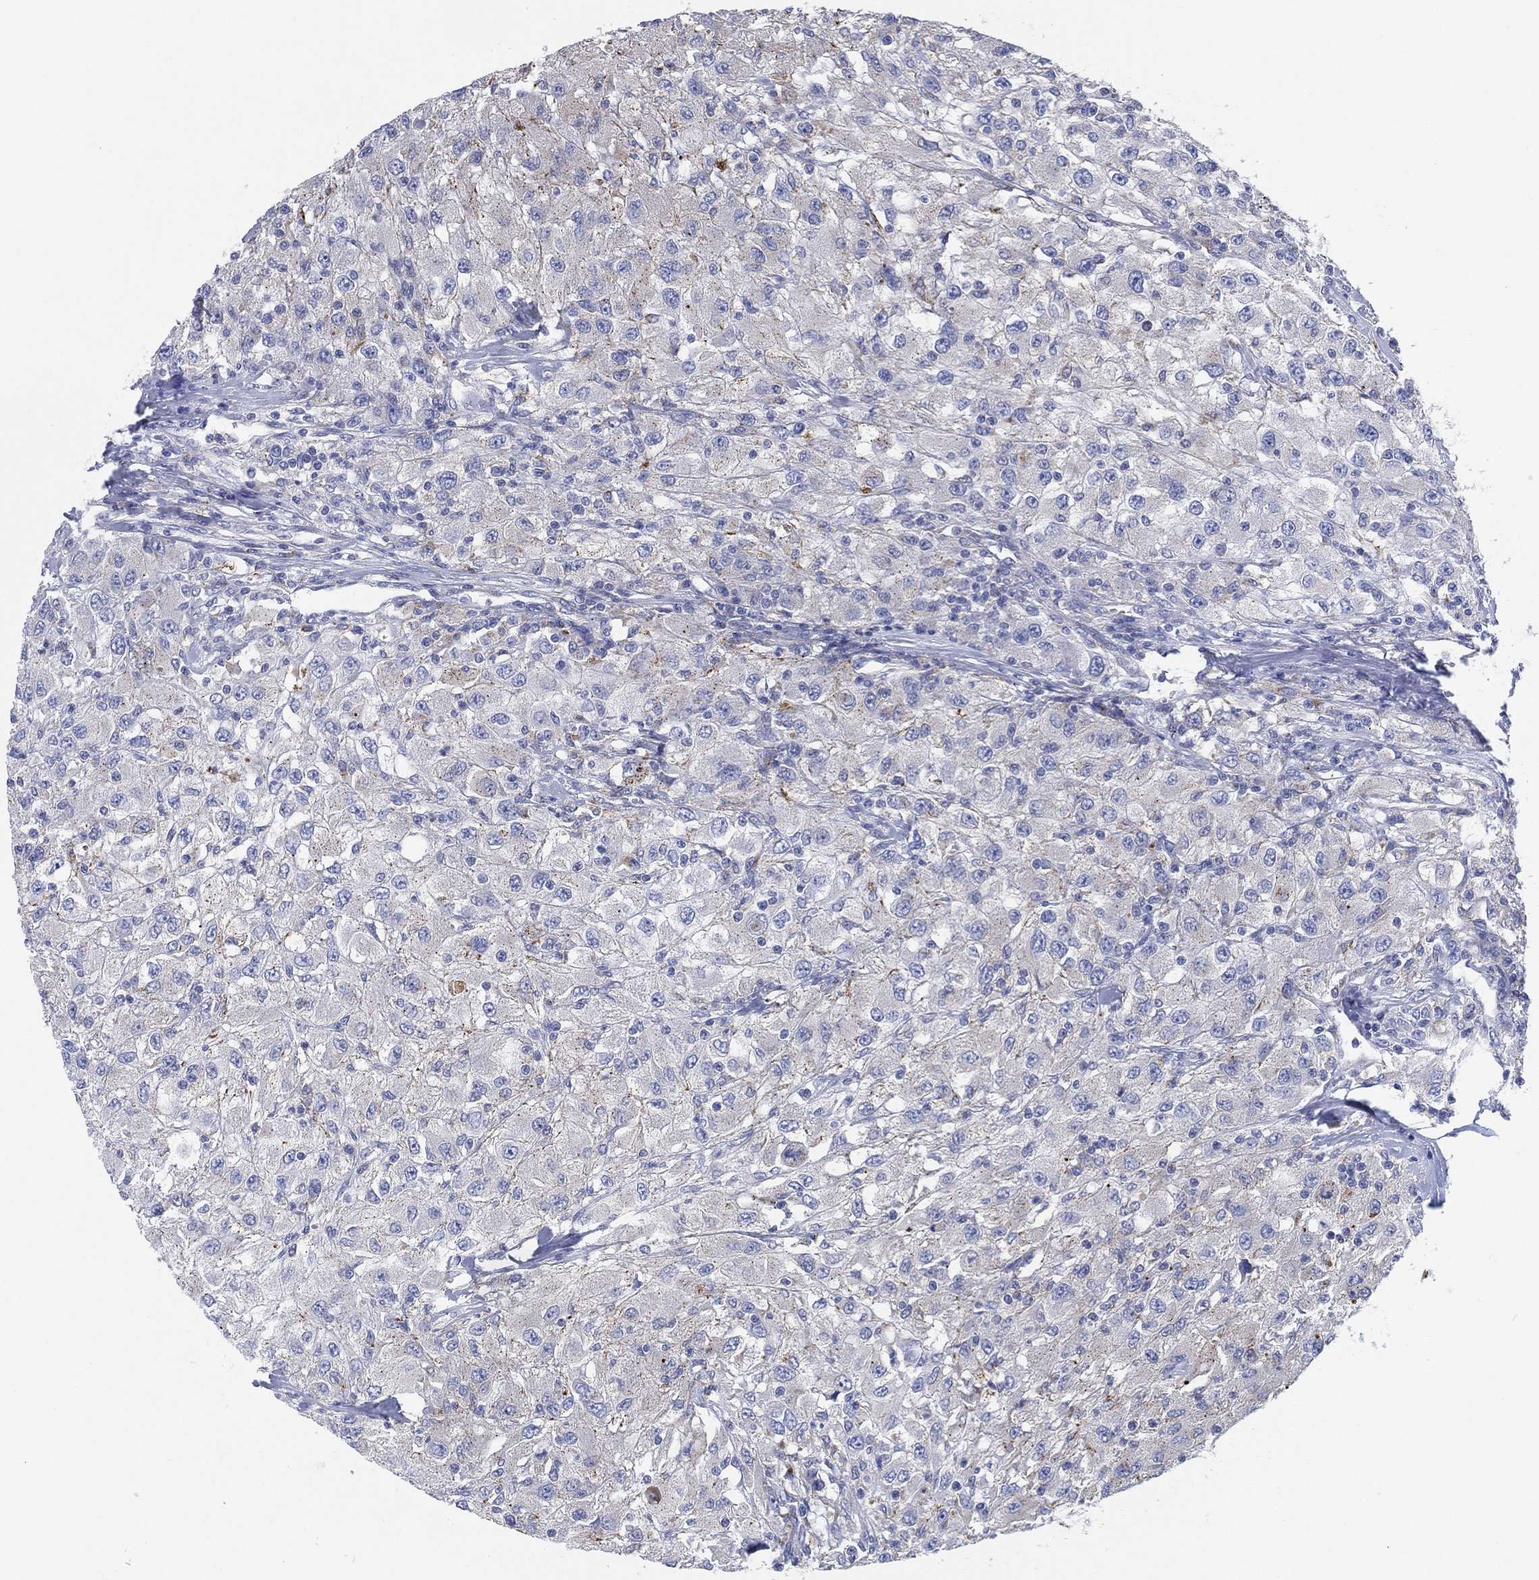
{"staining": {"intensity": "negative", "quantity": "none", "location": "none"}, "tissue": "renal cancer", "cell_type": "Tumor cells", "image_type": "cancer", "snomed": [{"axis": "morphology", "description": "Adenocarcinoma, NOS"}, {"axis": "topography", "description": "Kidney"}], "caption": "Adenocarcinoma (renal) stained for a protein using IHC displays no positivity tumor cells.", "gene": "GALNS", "patient": {"sex": "female", "age": 67}}